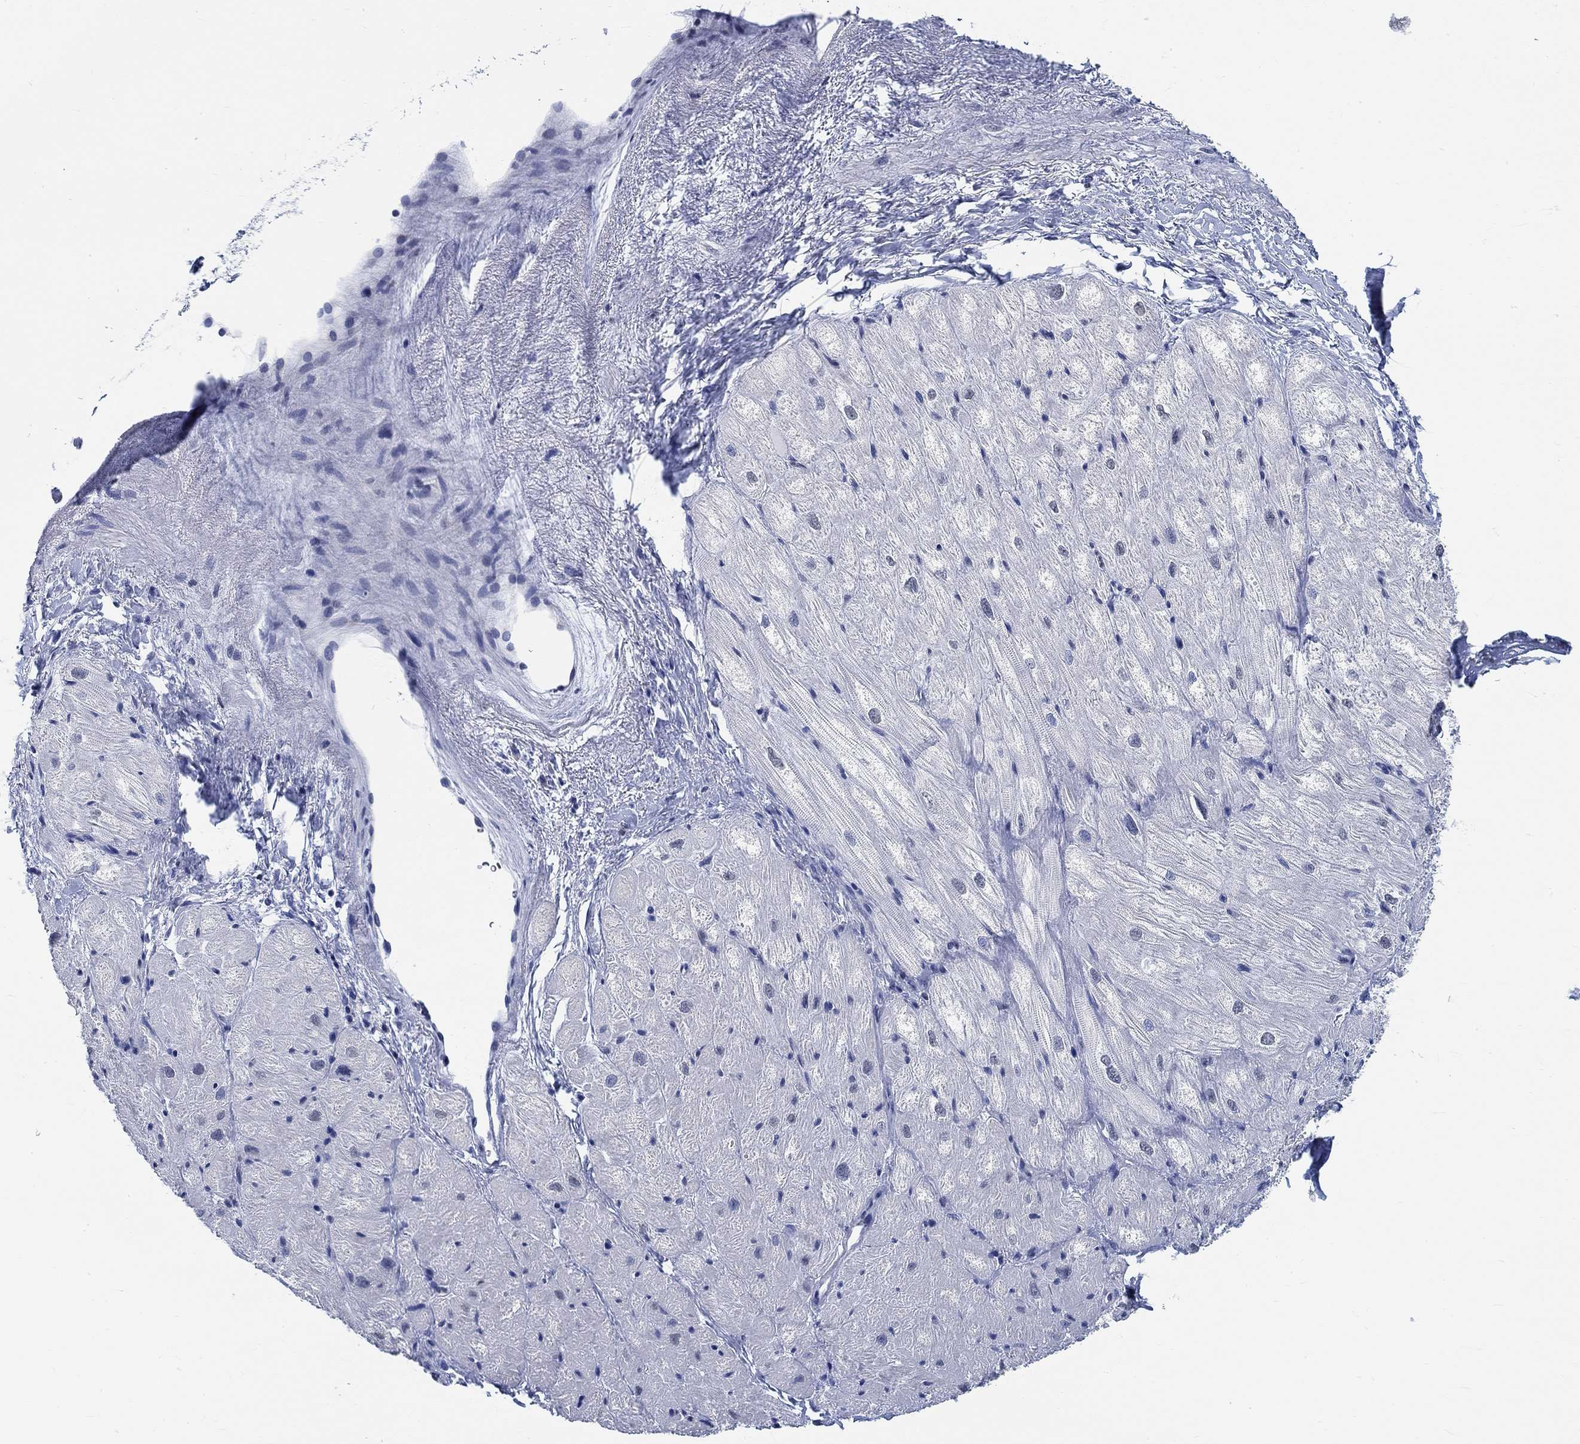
{"staining": {"intensity": "negative", "quantity": "none", "location": "none"}, "tissue": "heart muscle", "cell_type": "Cardiomyocytes", "image_type": "normal", "snomed": [{"axis": "morphology", "description": "Normal tissue, NOS"}, {"axis": "topography", "description": "Heart"}], "caption": "IHC micrograph of benign human heart muscle stained for a protein (brown), which displays no staining in cardiomyocytes. Nuclei are stained in blue.", "gene": "KCNH8", "patient": {"sex": "male", "age": 57}}